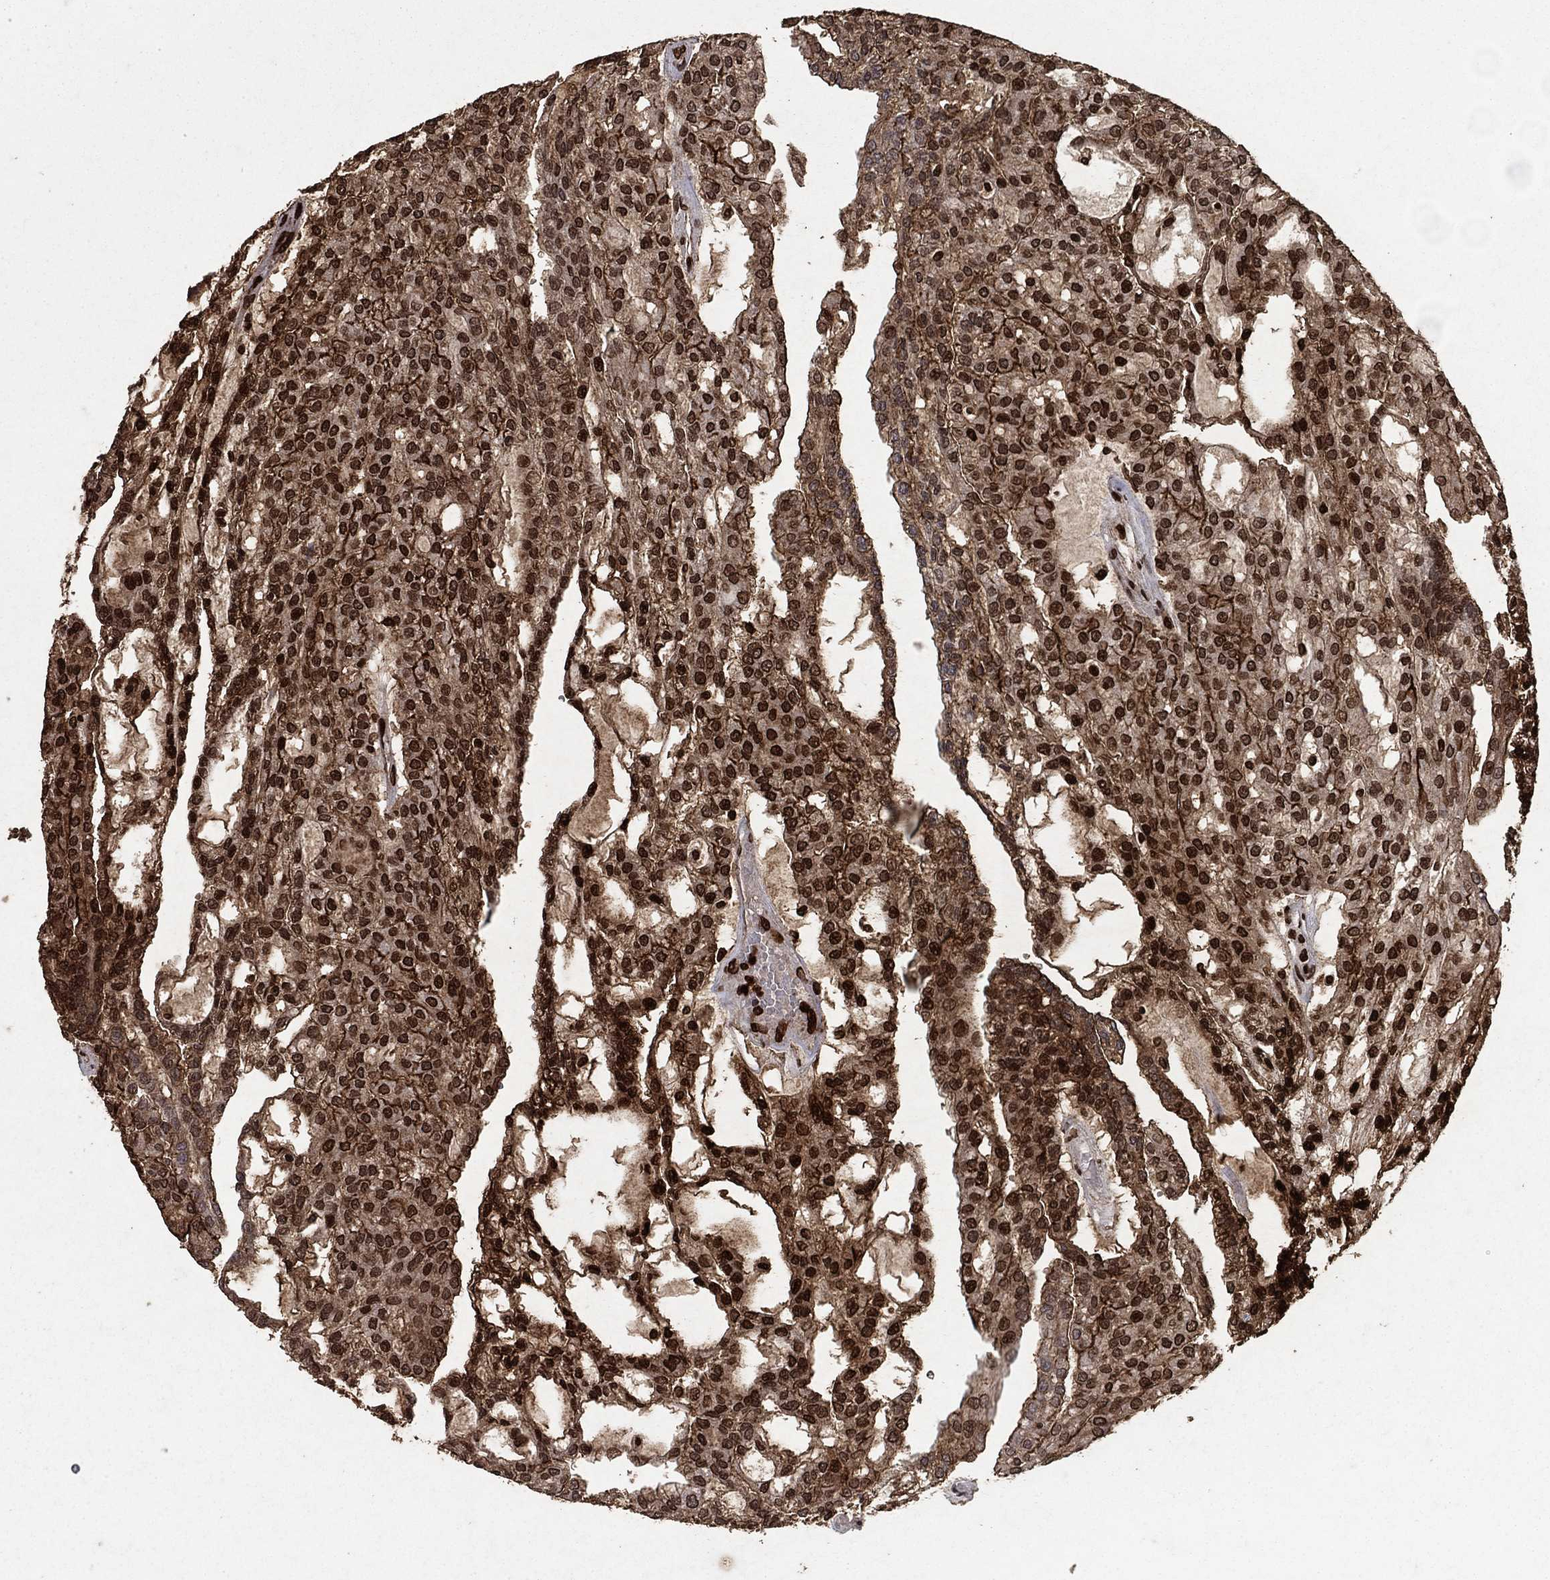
{"staining": {"intensity": "strong", "quantity": "25%-75%", "location": "nuclear"}, "tissue": "renal cancer", "cell_type": "Tumor cells", "image_type": "cancer", "snomed": [{"axis": "morphology", "description": "Adenocarcinoma, NOS"}, {"axis": "topography", "description": "Kidney"}], "caption": "This is a photomicrograph of immunohistochemistry staining of adenocarcinoma (renal), which shows strong positivity in the nuclear of tumor cells.", "gene": "CD24", "patient": {"sex": "male", "age": 63}}